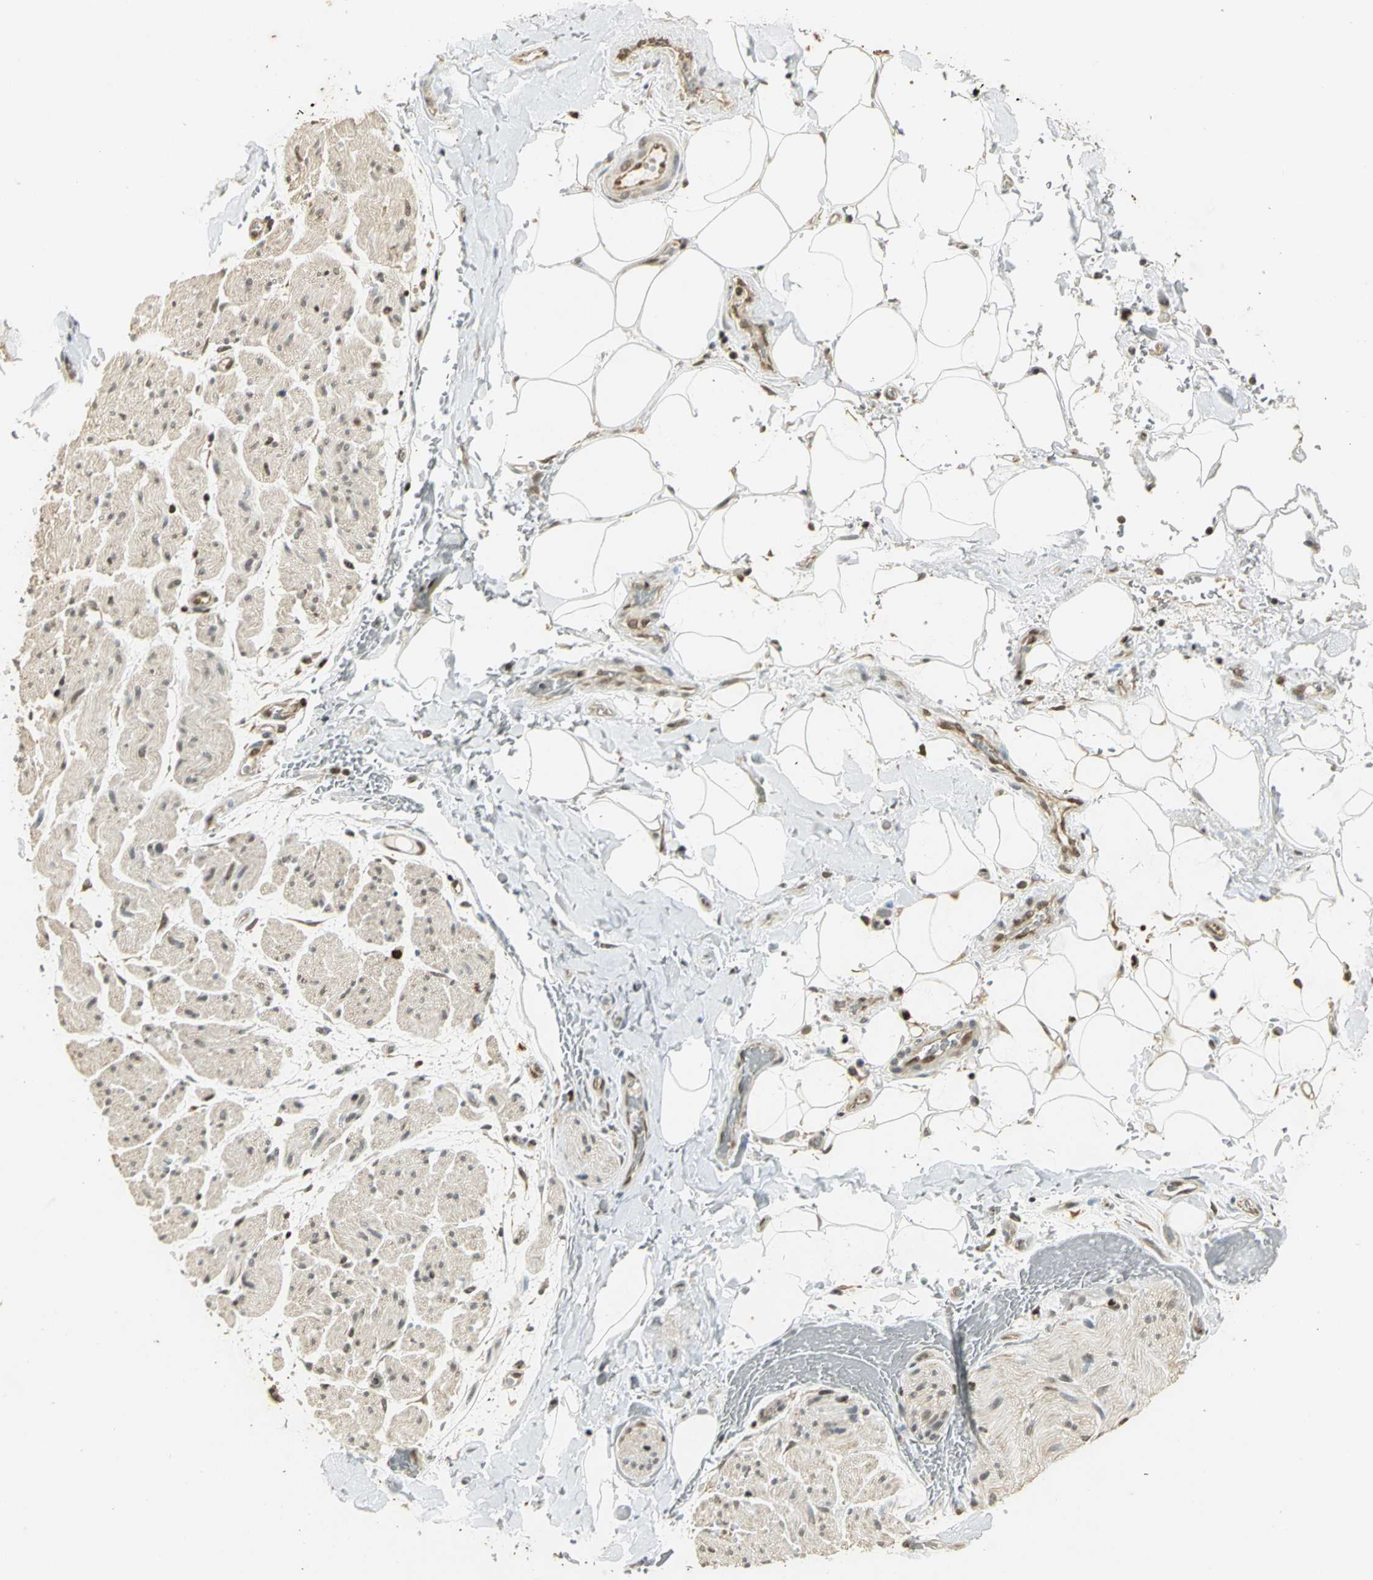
{"staining": {"intensity": "moderate", "quantity": ">75%", "location": "cytoplasmic/membranous,nuclear"}, "tissue": "adipose tissue", "cell_type": "Adipocytes", "image_type": "normal", "snomed": [{"axis": "morphology", "description": "Normal tissue, NOS"}, {"axis": "morphology", "description": "Cholangiocarcinoma"}, {"axis": "topography", "description": "Liver"}, {"axis": "topography", "description": "Peripheral nerve tissue"}], "caption": "Immunohistochemical staining of benign human adipose tissue shows >75% levels of moderate cytoplasmic/membranous,nuclear protein positivity in approximately >75% of adipocytes.", "gene": "ELF1", "patient": {"sex": "male", "age": 50}}